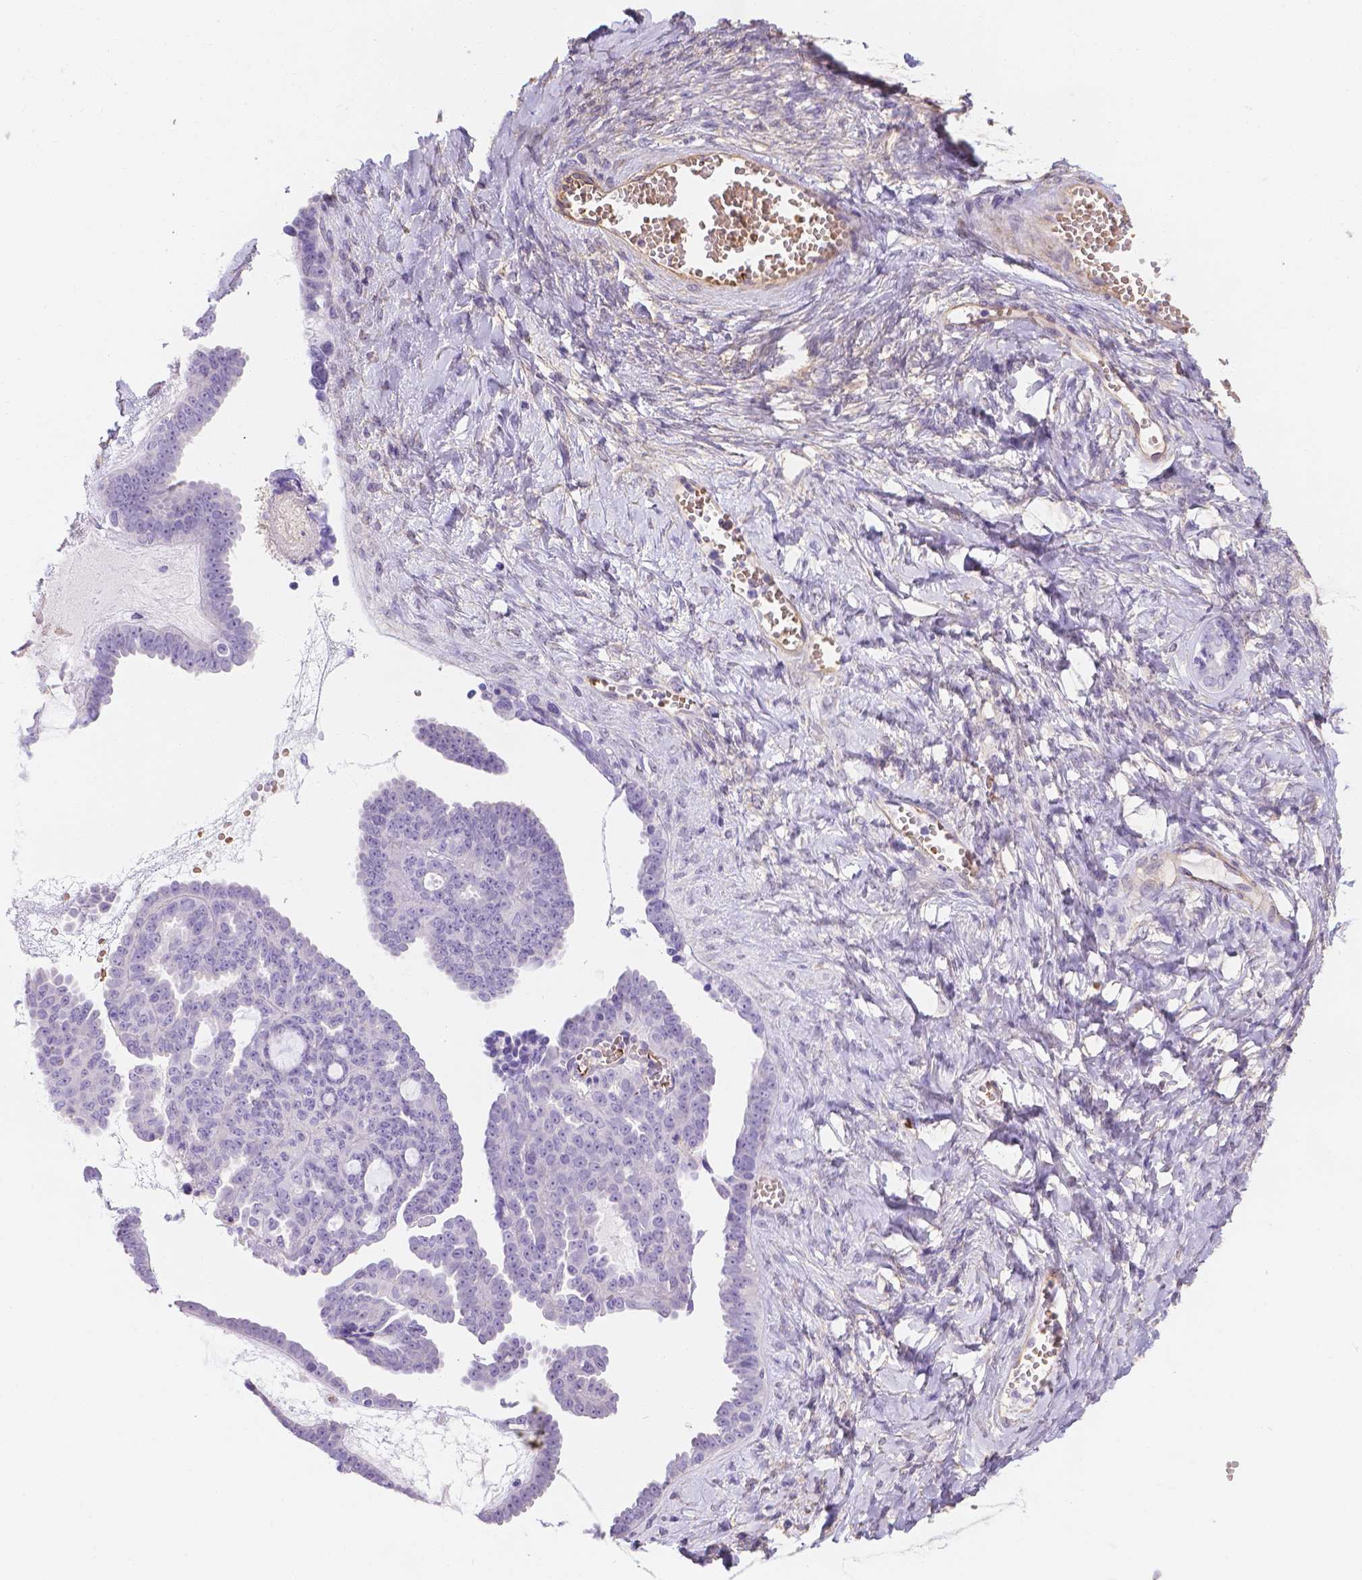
{"staining": {"intensity": "negative", "quantity": "none", "location": "none"}, "tissue": "ovarian cancer", "cell_type": "Tumor cells", "image_type": "cancer", "snomed": [{"axis": "morphology", "description": "Cystadenocarcinoma, serous, NOS"}, {"axis": "topography", "description": "Ovary"}], "caption": "Photomicrograph shows no protein positivity in tumor cells of serous cystadenocarcinoma (ovarian) tissue.", "gene": "SLC40A1", "patient": {"sex": "female", "age": 71}}